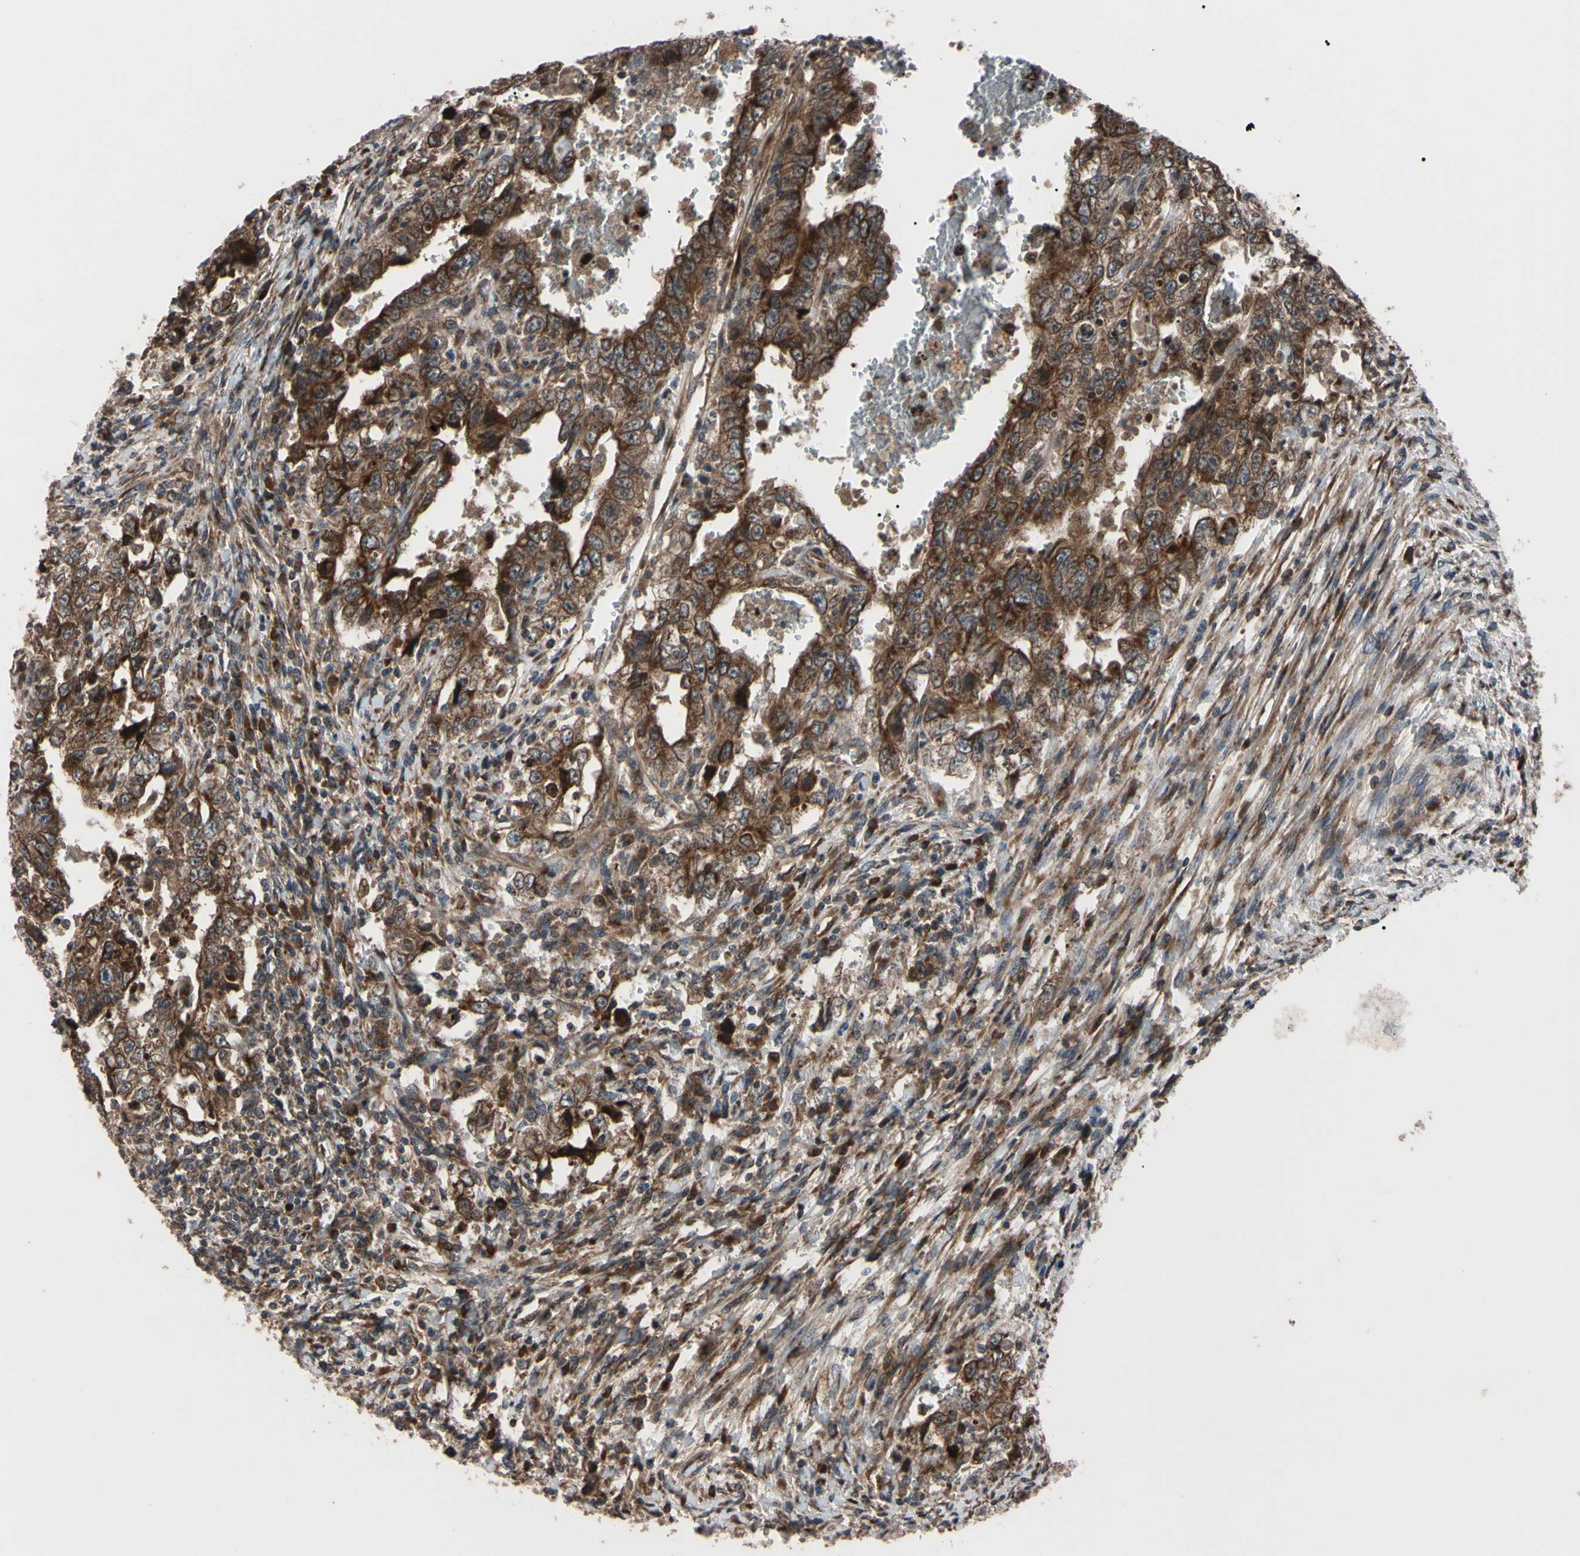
{"staining": {"intensity": "strong", "quantity": ">75%", "location": "cytoplasmic/membranous"}, "tissue": "testis cancer", "cell_type": "Tumor cells", "image_type": "cancer", "snomed": [{"axis": "morphology", "description": "Carcinoma, Embryonal, NOS"}, {"axis": "topography", "description": "Testis"}], "caption": "This histopathology image displays immunohistochemistry staining of testis embryonal carcinoma, with high strong cytoplasmic/membranous positivity in approximately >75% of tumor cells.", "gene": "GUCY1B1", "patient": {"sex": "male", "age": 26}}